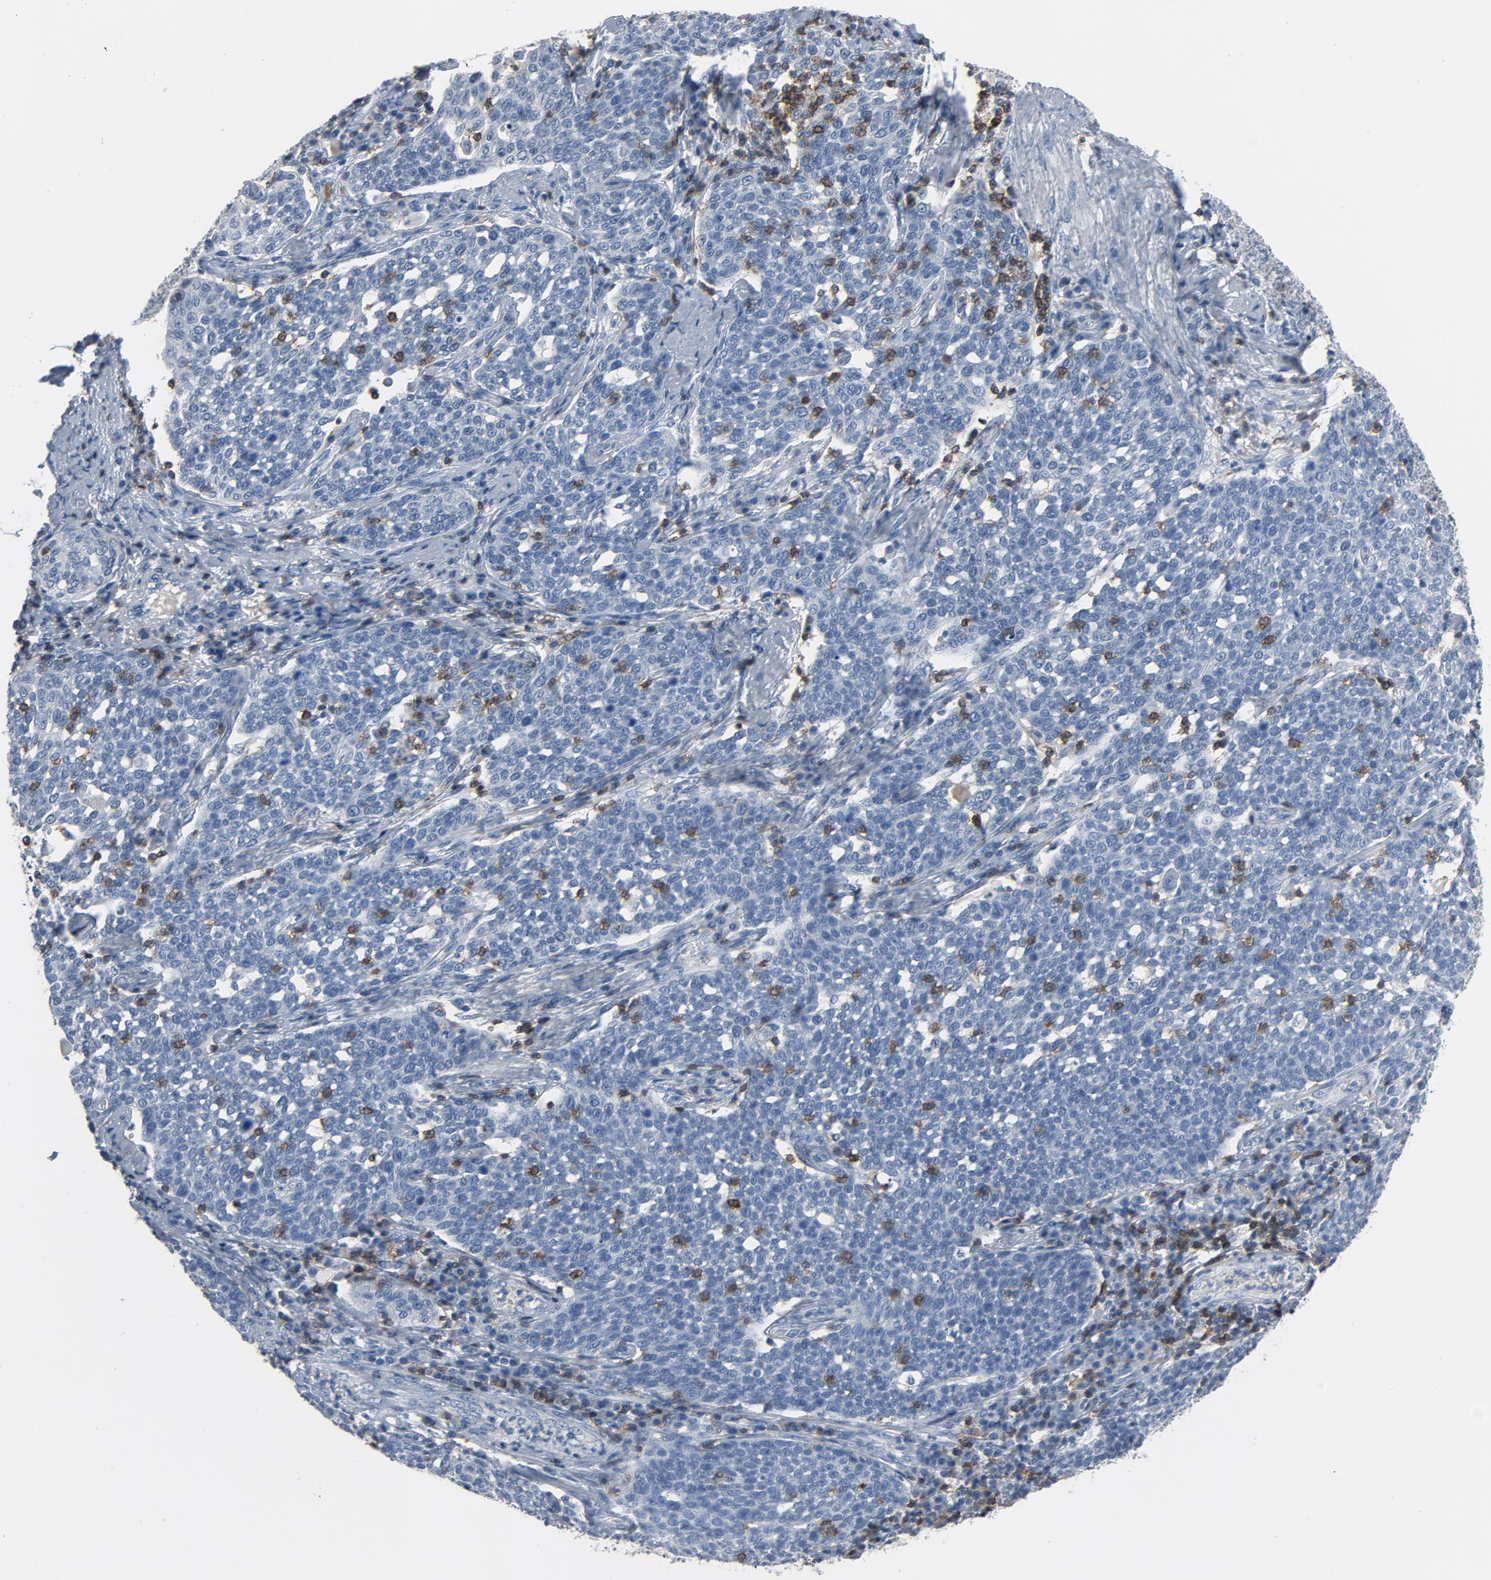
{"staining": {"intensity": "negative", "quantity": "none", "location": "none"}, "tissue": "cervical cancer", "cell_type": "Tumor cells", "image_type": "cancer", "snomed": [{"axis": "morphology", "description": "Squamous cell carcinoma, NOS"}, {"axis": "topography", "description": "Cervix"}], "caption": "IHC of human cervical cancer (squamous cell carcinoma) exhibits no expression in tumor cells.", "gene": "LCK", "patient": {"sex": "female", "age": 34}}